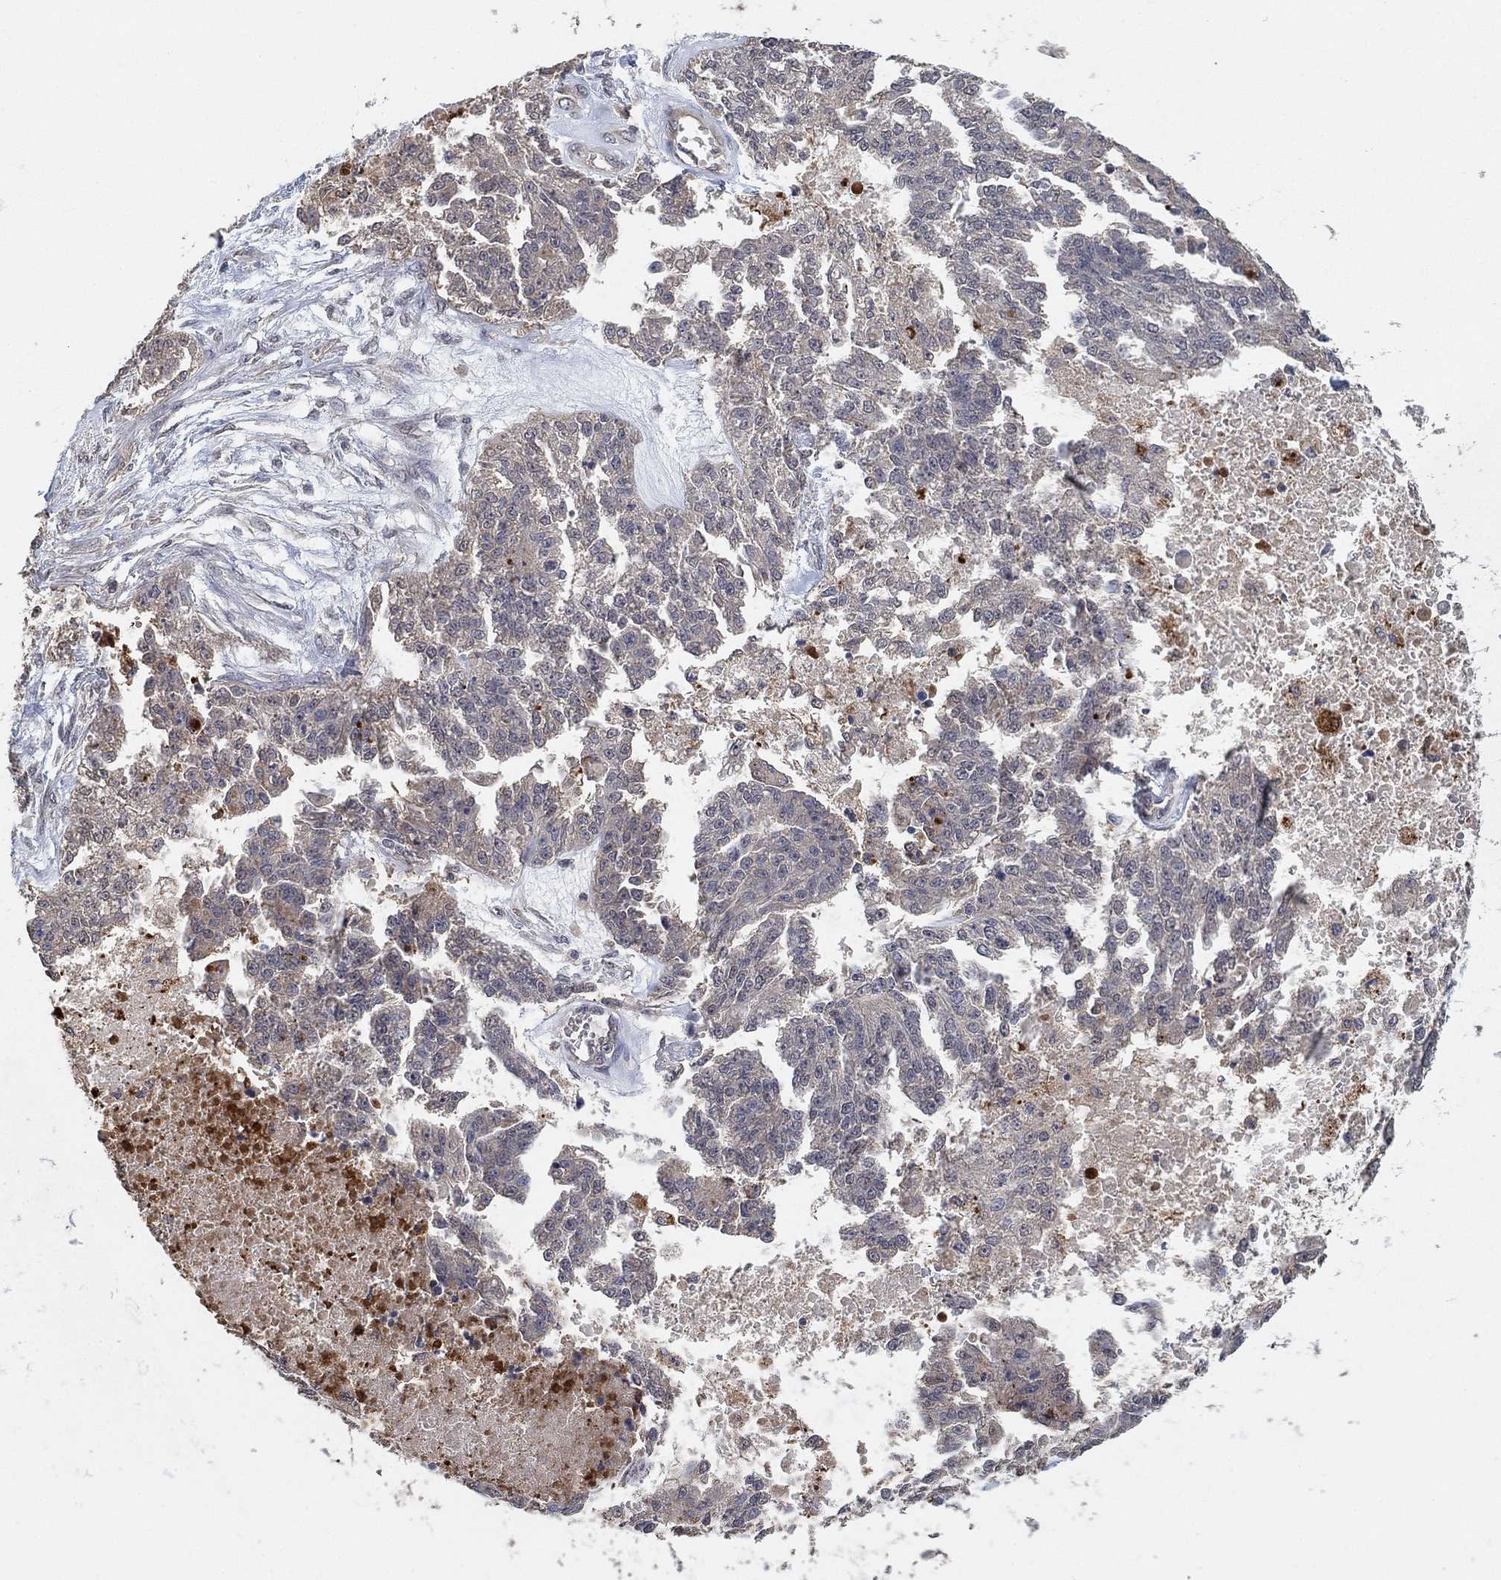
{"staining": {"intensity": "negative", "quantity": "none", "location": "none"}, "tissue": "ovarian cancer", "cell_type": "Tumor cells", "image_type": "cancer", "snomed": [{"axis": "morphology", "description": "Cystadenocarcinoma, serous, NOS"}, {"axis": "topography", "description": "Ovary"}], "caption": "DAB (3,3'-diaminobenzidine) immunohistochemical staining of human serous cystadenocarcinoma (ovarian) shows no significant positivity in tumor cells.", "gene": "CCDC43", "patient": {"sex": "female", "age": 58}}